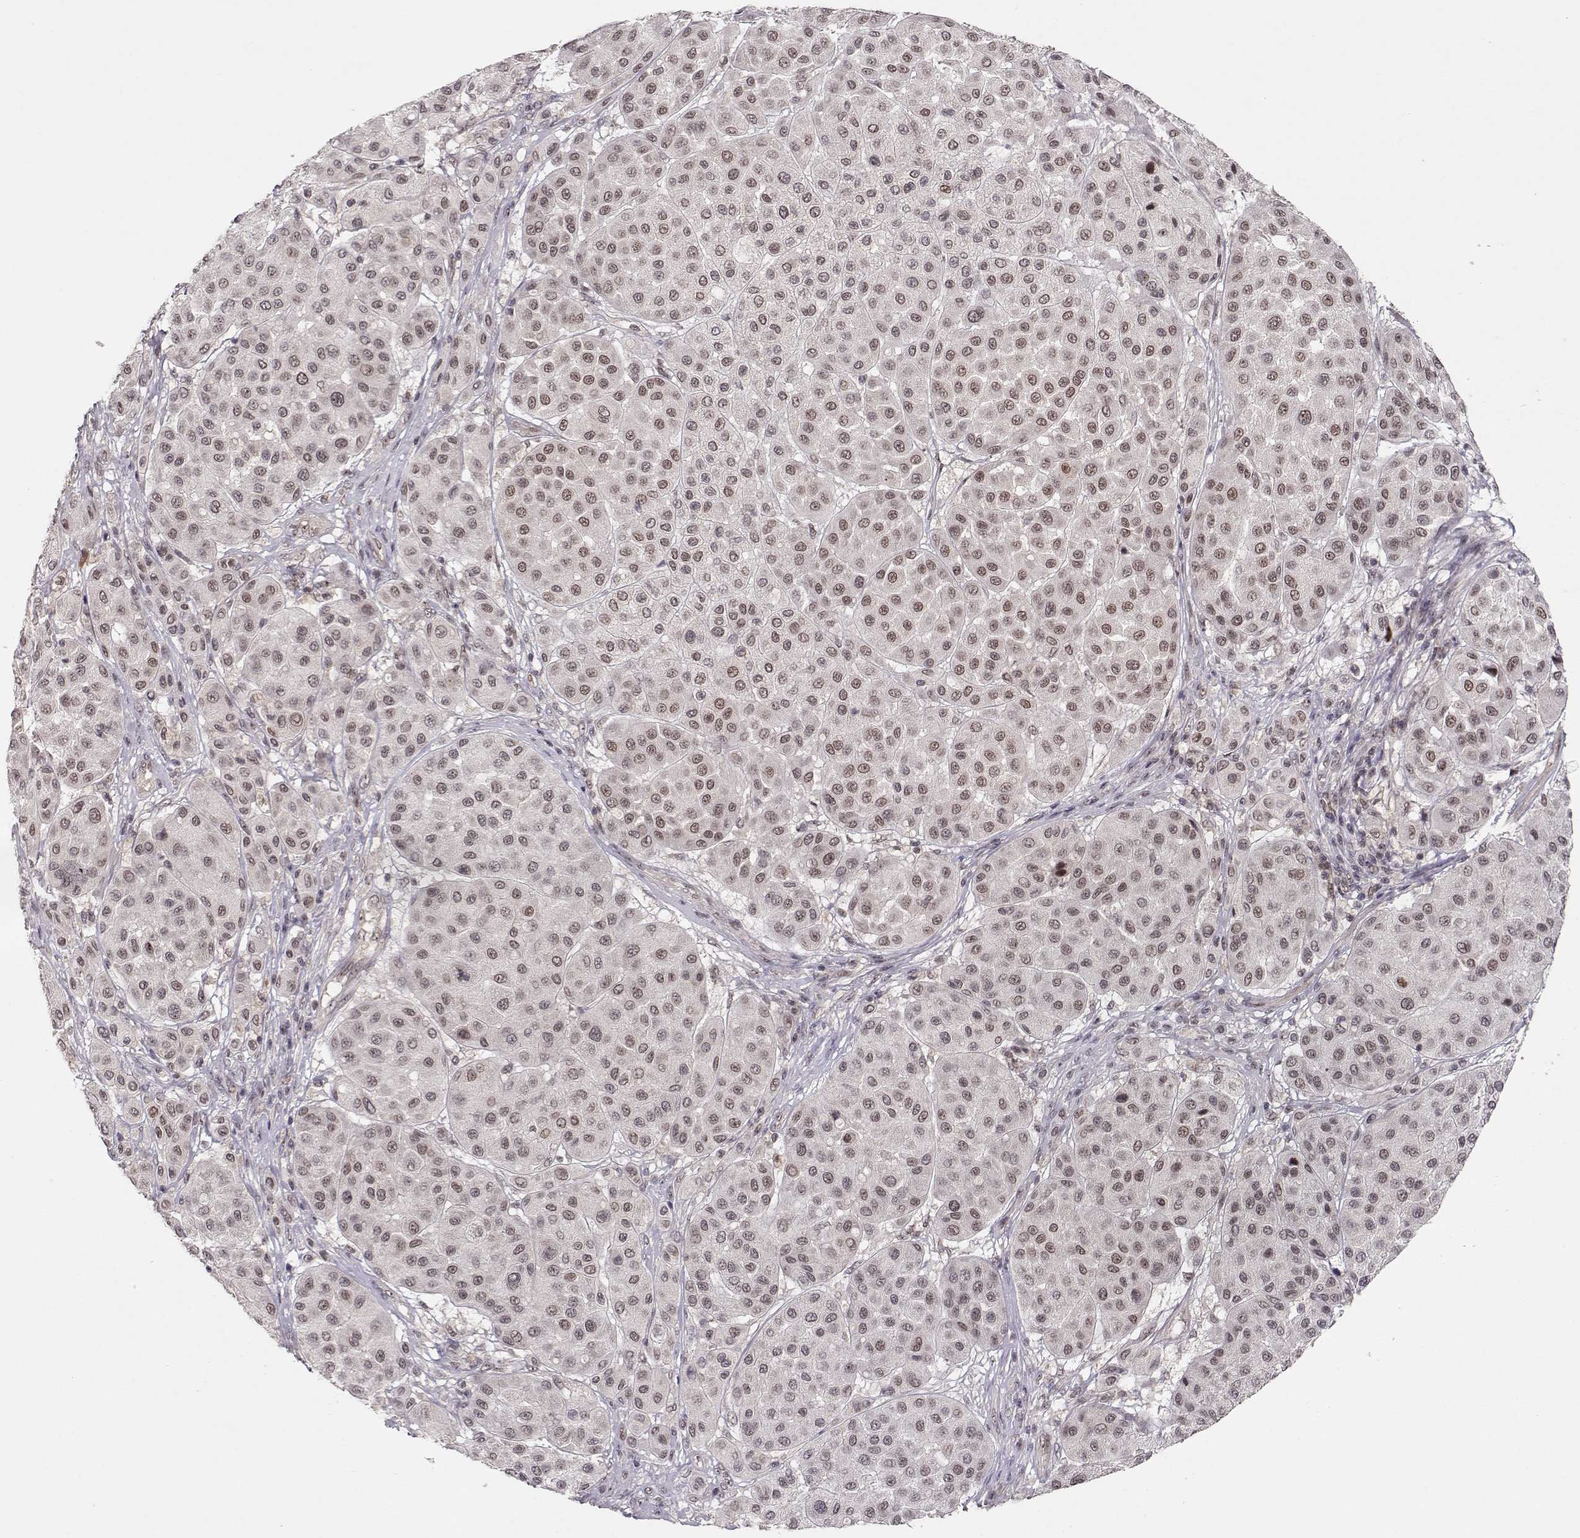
{"staining": {"intensity": "weak", "quantity": "25%-75%", "location": "nuclear"}, "tissue": "melanoma", "cell_type": "Tumor cells", "image_type": "cancer", "snomed": [{"axis": "morphology", "description": "Malignant melanoma, Metastatic site"}, {"axis": "topography", "description": "Smooth muscle"}], "caption": "Protein staining demonstrates weak nuclear expression in about 25%-75% of tumor cells in malignant melanoma (metastatic site).", "gene": "CSNK2A1", "patient": {"sex": "male", "age": 41}}